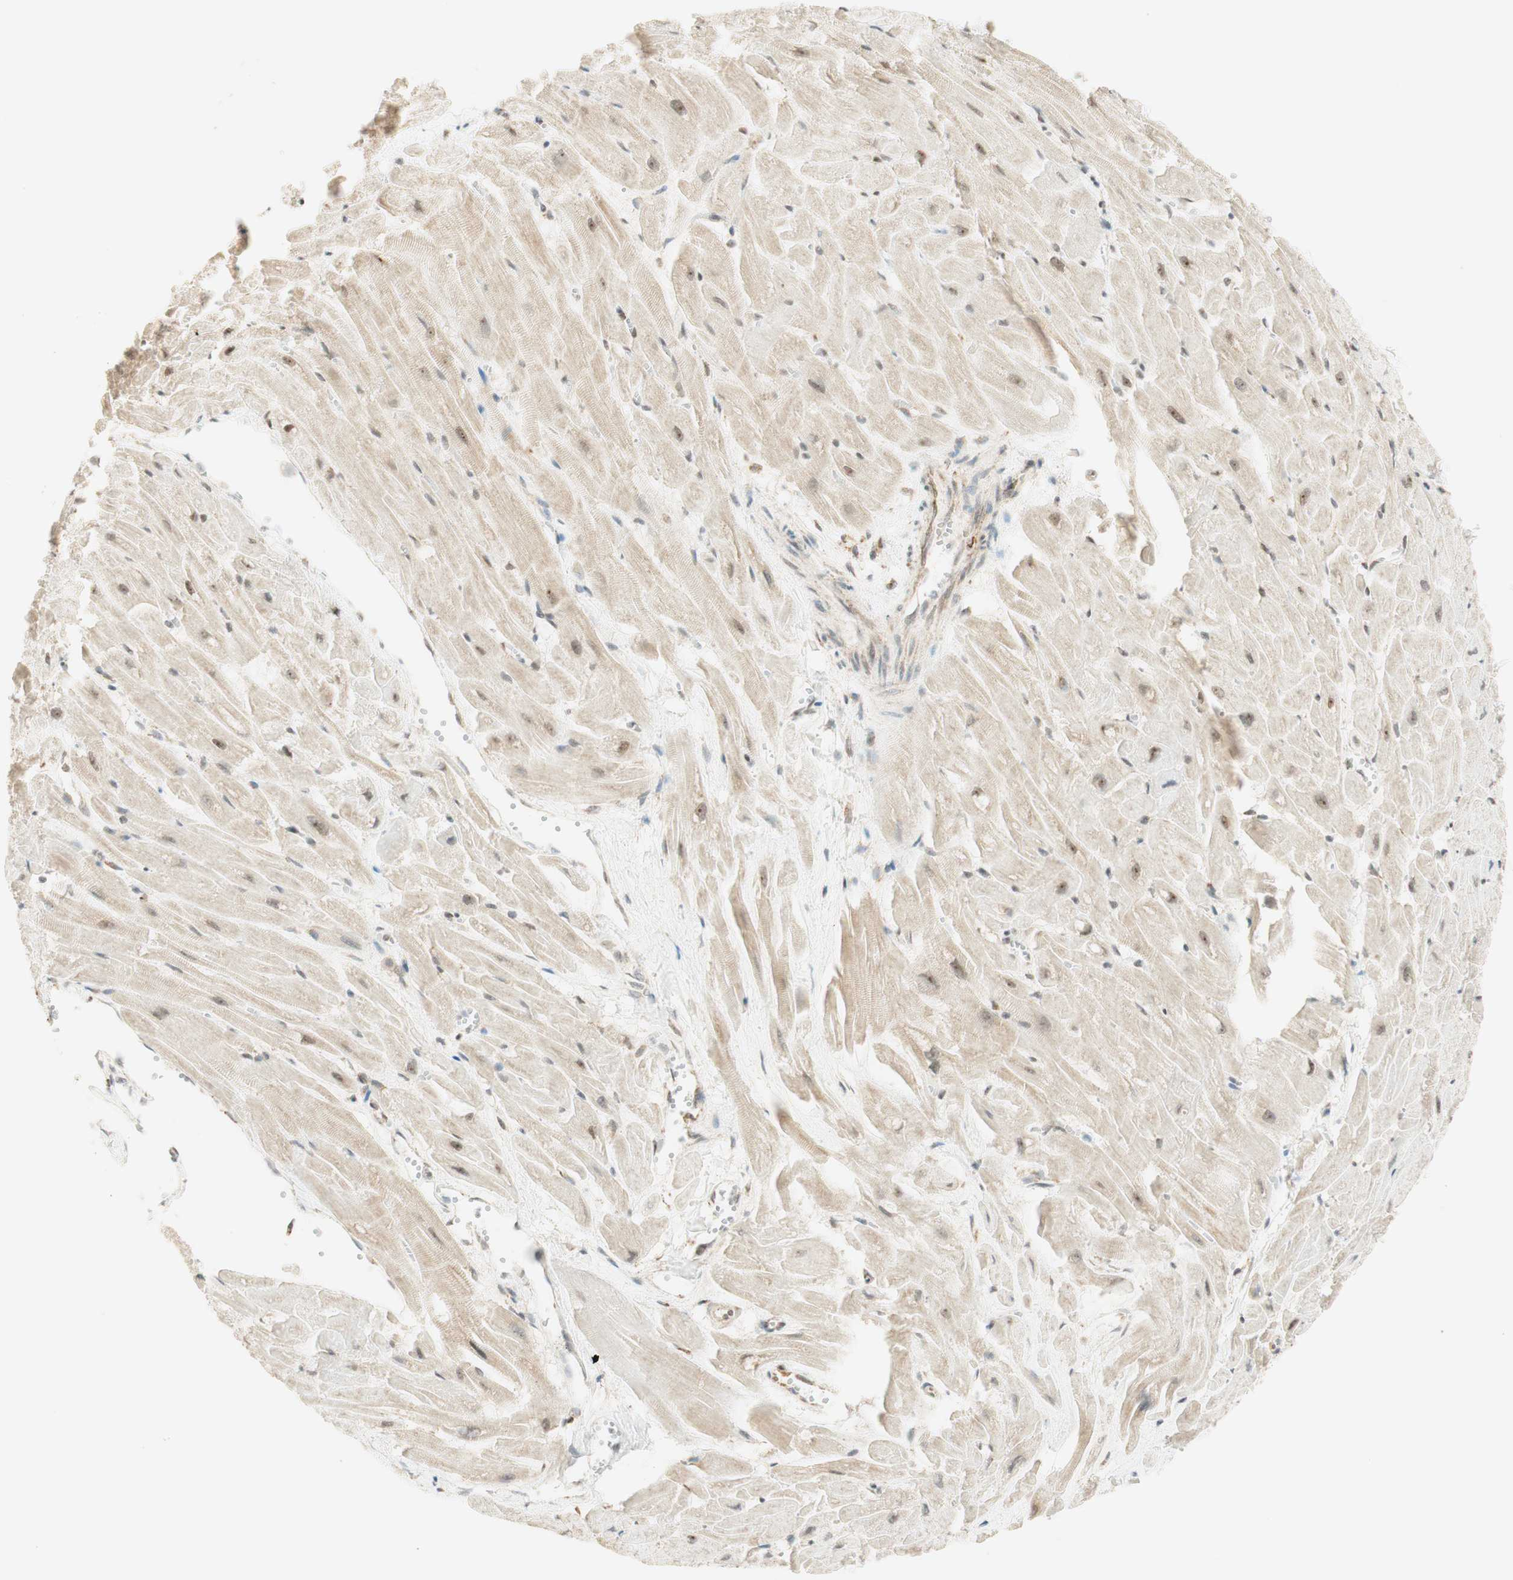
{"staining": {"intensity": "moderate", "quantity": ">75%", "location": "cytoplasmic/membranous,nuclear"}, "tissue": "heart muscle", "cell_type": "Cardiomyocytes", "image_type": "normal", "snomed": [{"axis": "morphology", "description": "Normal tissue, NOS"}, {"axis": "topography", "description": "Heart"}], "caption": "Protein staining reveals moderate cytoplasmic/membranous,nuclear staining in about >75% of cardiomyocytes in unremarkable heart muscle.", "gene": "ZNF782", "patient": {"sex": "female", "age": 19}}